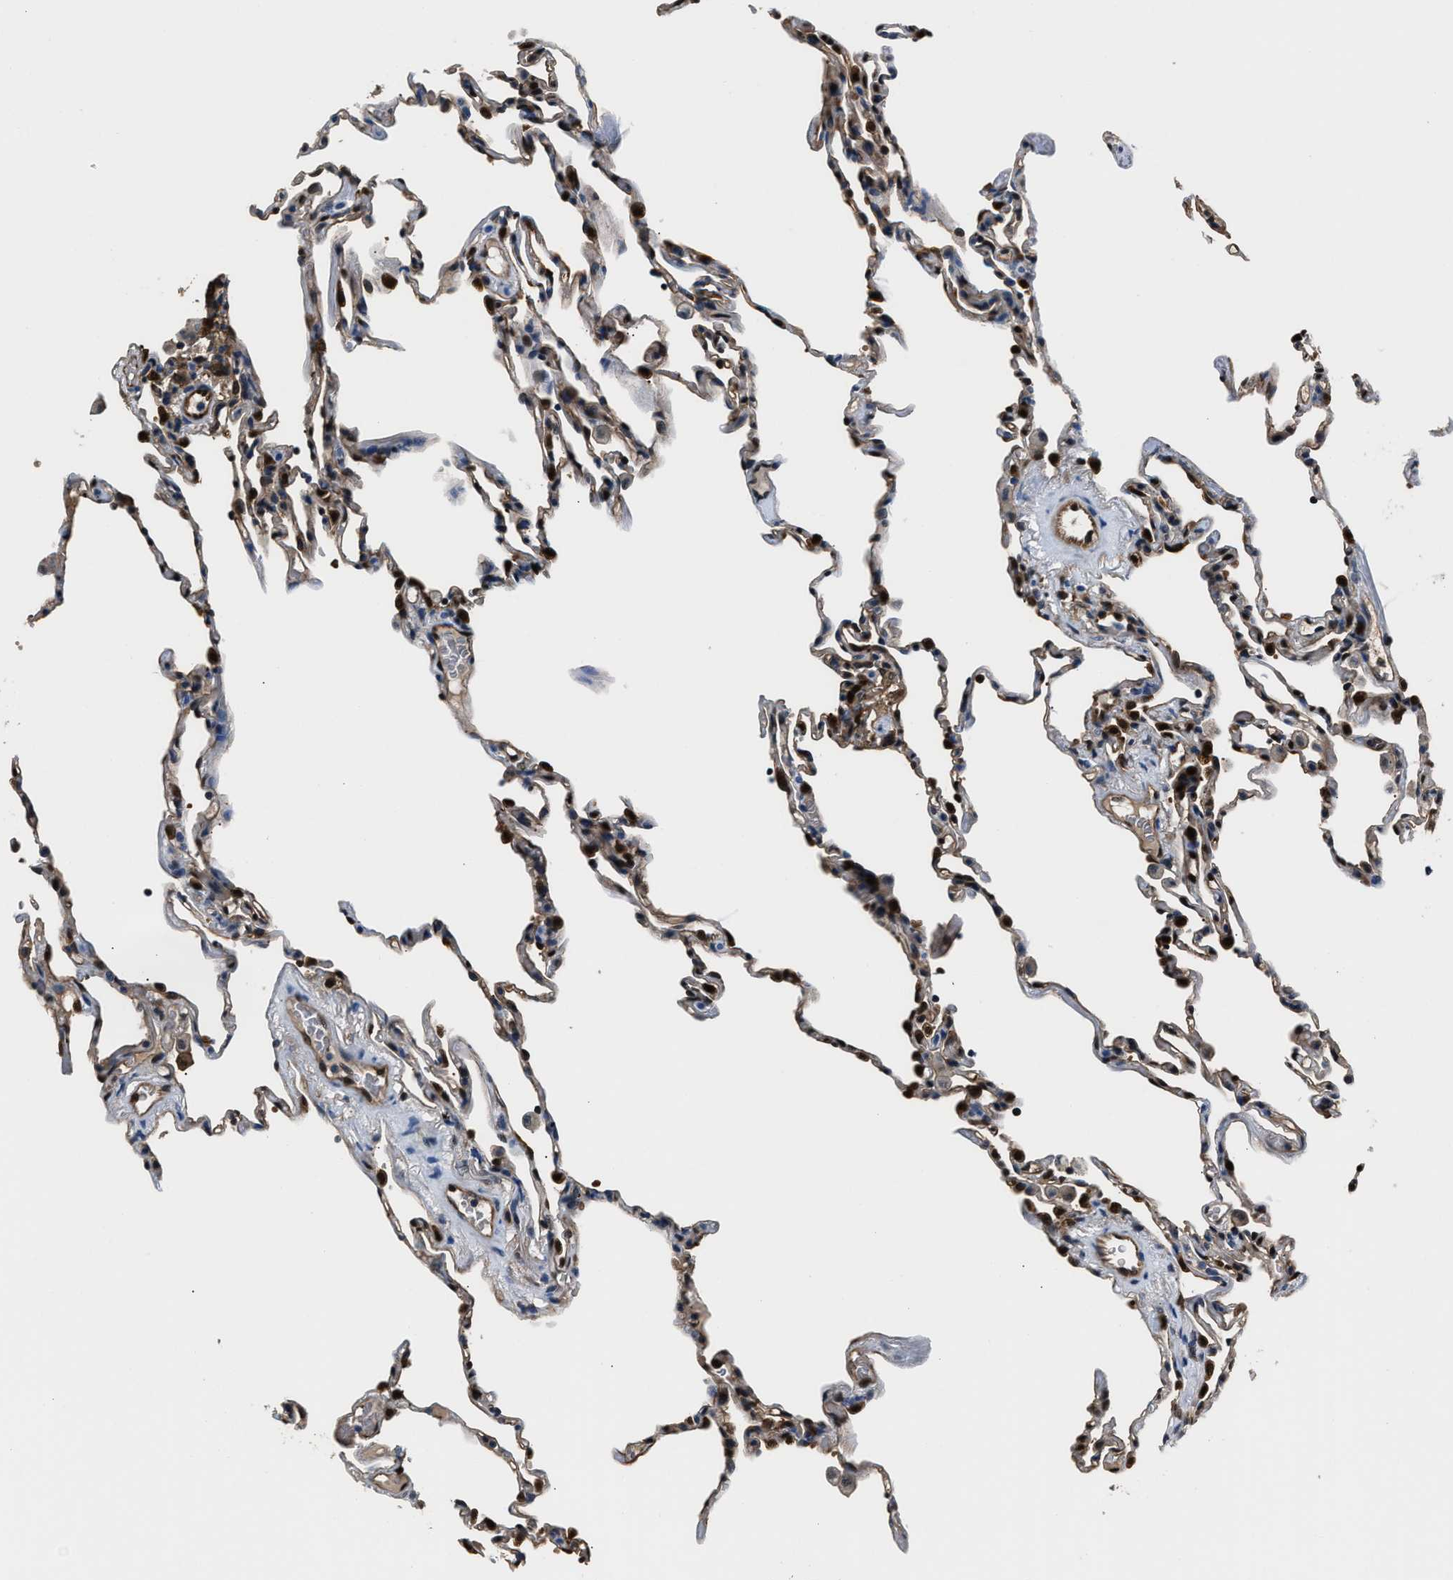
{"staining": {"intensity": "strong", "quantity": "25%-75%", "location": "nuclear"}, "tissue": "lung", "cell_type": "Alveolar cells", "image_type": "normal", "snomed": [{"axis": "morphology", "description": "Normal tissue, NOS"}, {"axis": "topography", "description": "Lung"}], "caption": "Immunohistochemical staining of normal lung shows 25%-75% levels of strong nuclear protein positivity in approximately 25%-75% of alveolar cells. (DAB IHC with brightfield microscopy, high magnification).", "gene": "PPA1", "patient": {"sex": "male", "age": 59}}